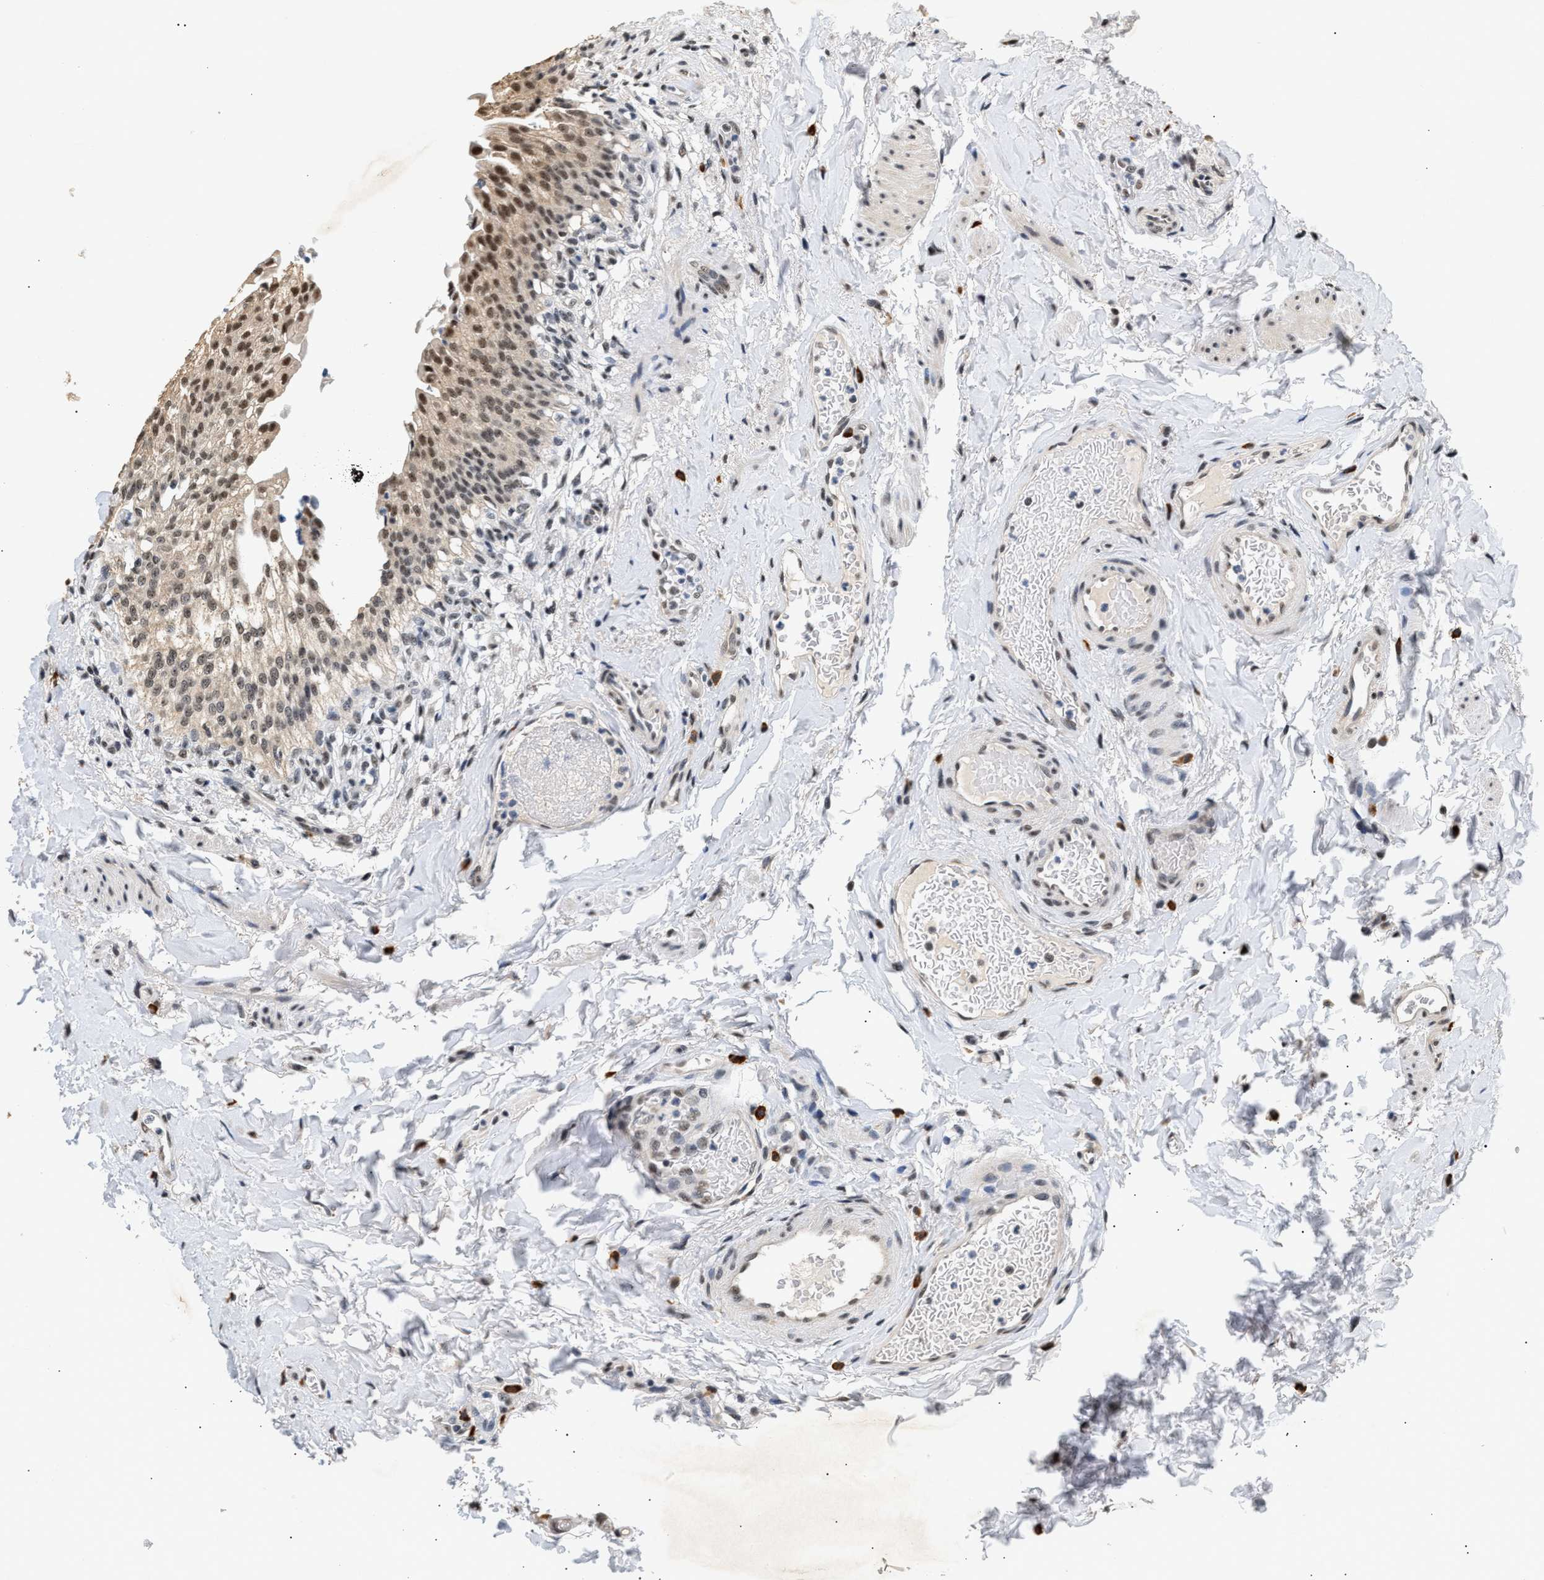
{"staining": {"intensity": "moderate", "quantity": "25%-75%", "location": "nuclear"}, "tissue": "urinary bladder", "cell_type": "Urothelial cells", "image_type": "normal", "snomed": [{"axis": "morphology", "description": "Normal tissue, NOS"}, {"axis": "topography", "description": "Urinary bladder"}], "caption": "Protein staining of benign urinary bladder displays moderate nuclear expression in approximately 25%-75% of urothelial cells.", "gene": "THOC1", "patient": {"sex": "female", "age": 60}}